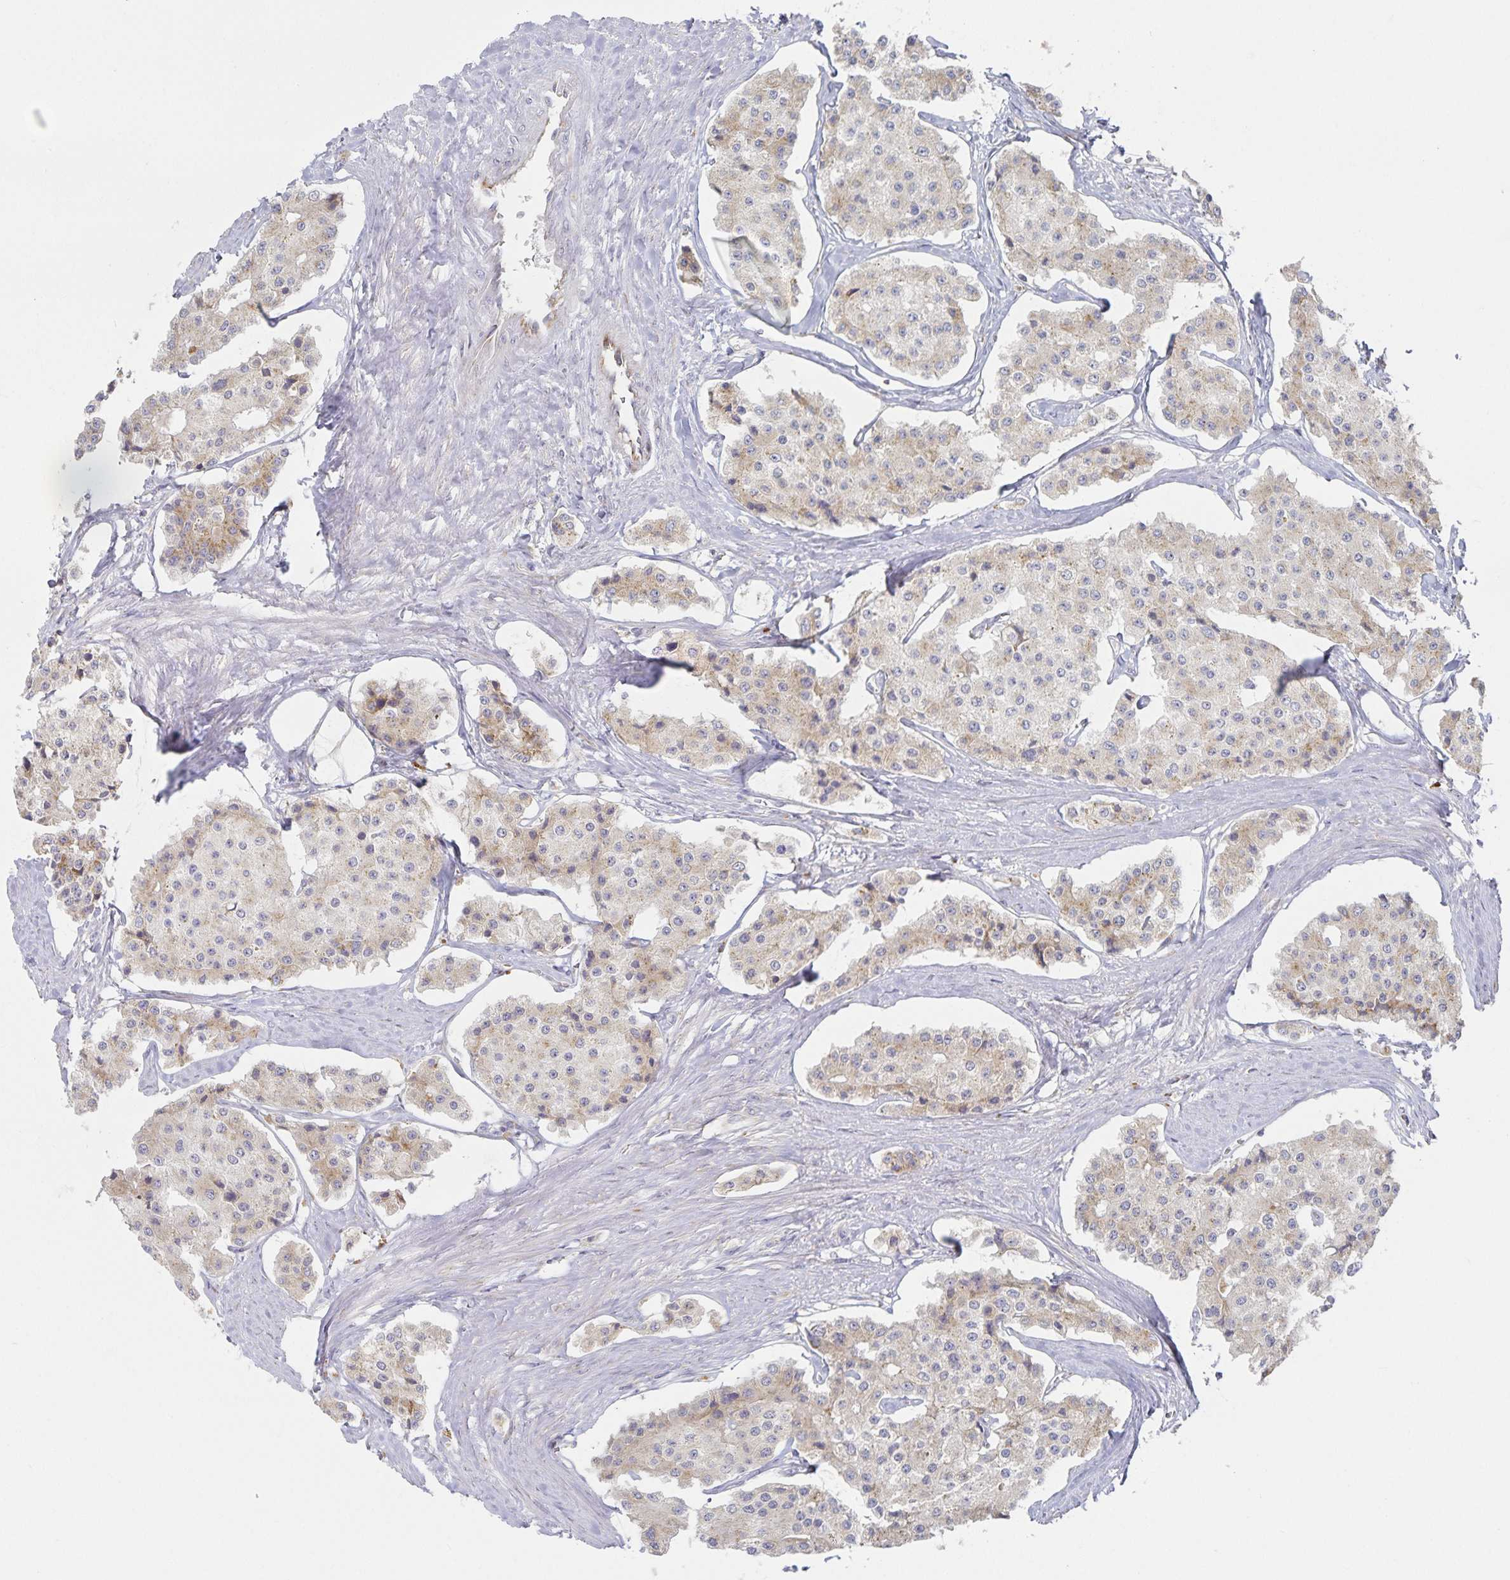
{"staining": {"intensity": "weak", "quantity": "<25%", "location": "cytoplasmic/membranous"}, "tissue": "carcinoid", "cell_type": "Tumor cells", "image_type": "cancer", "snomed": [{"axis": "morphology", "description": "Carcinoid, malignant, NOS"}, {"axis": "topography", "description": "Small intestine"}], "caption": "Immunohistochemical staining of carcinoid demonstrates no significant expression in tumor cells.", "gene": "NOMO1", "patient": {"sex": "female", "age": 65}}